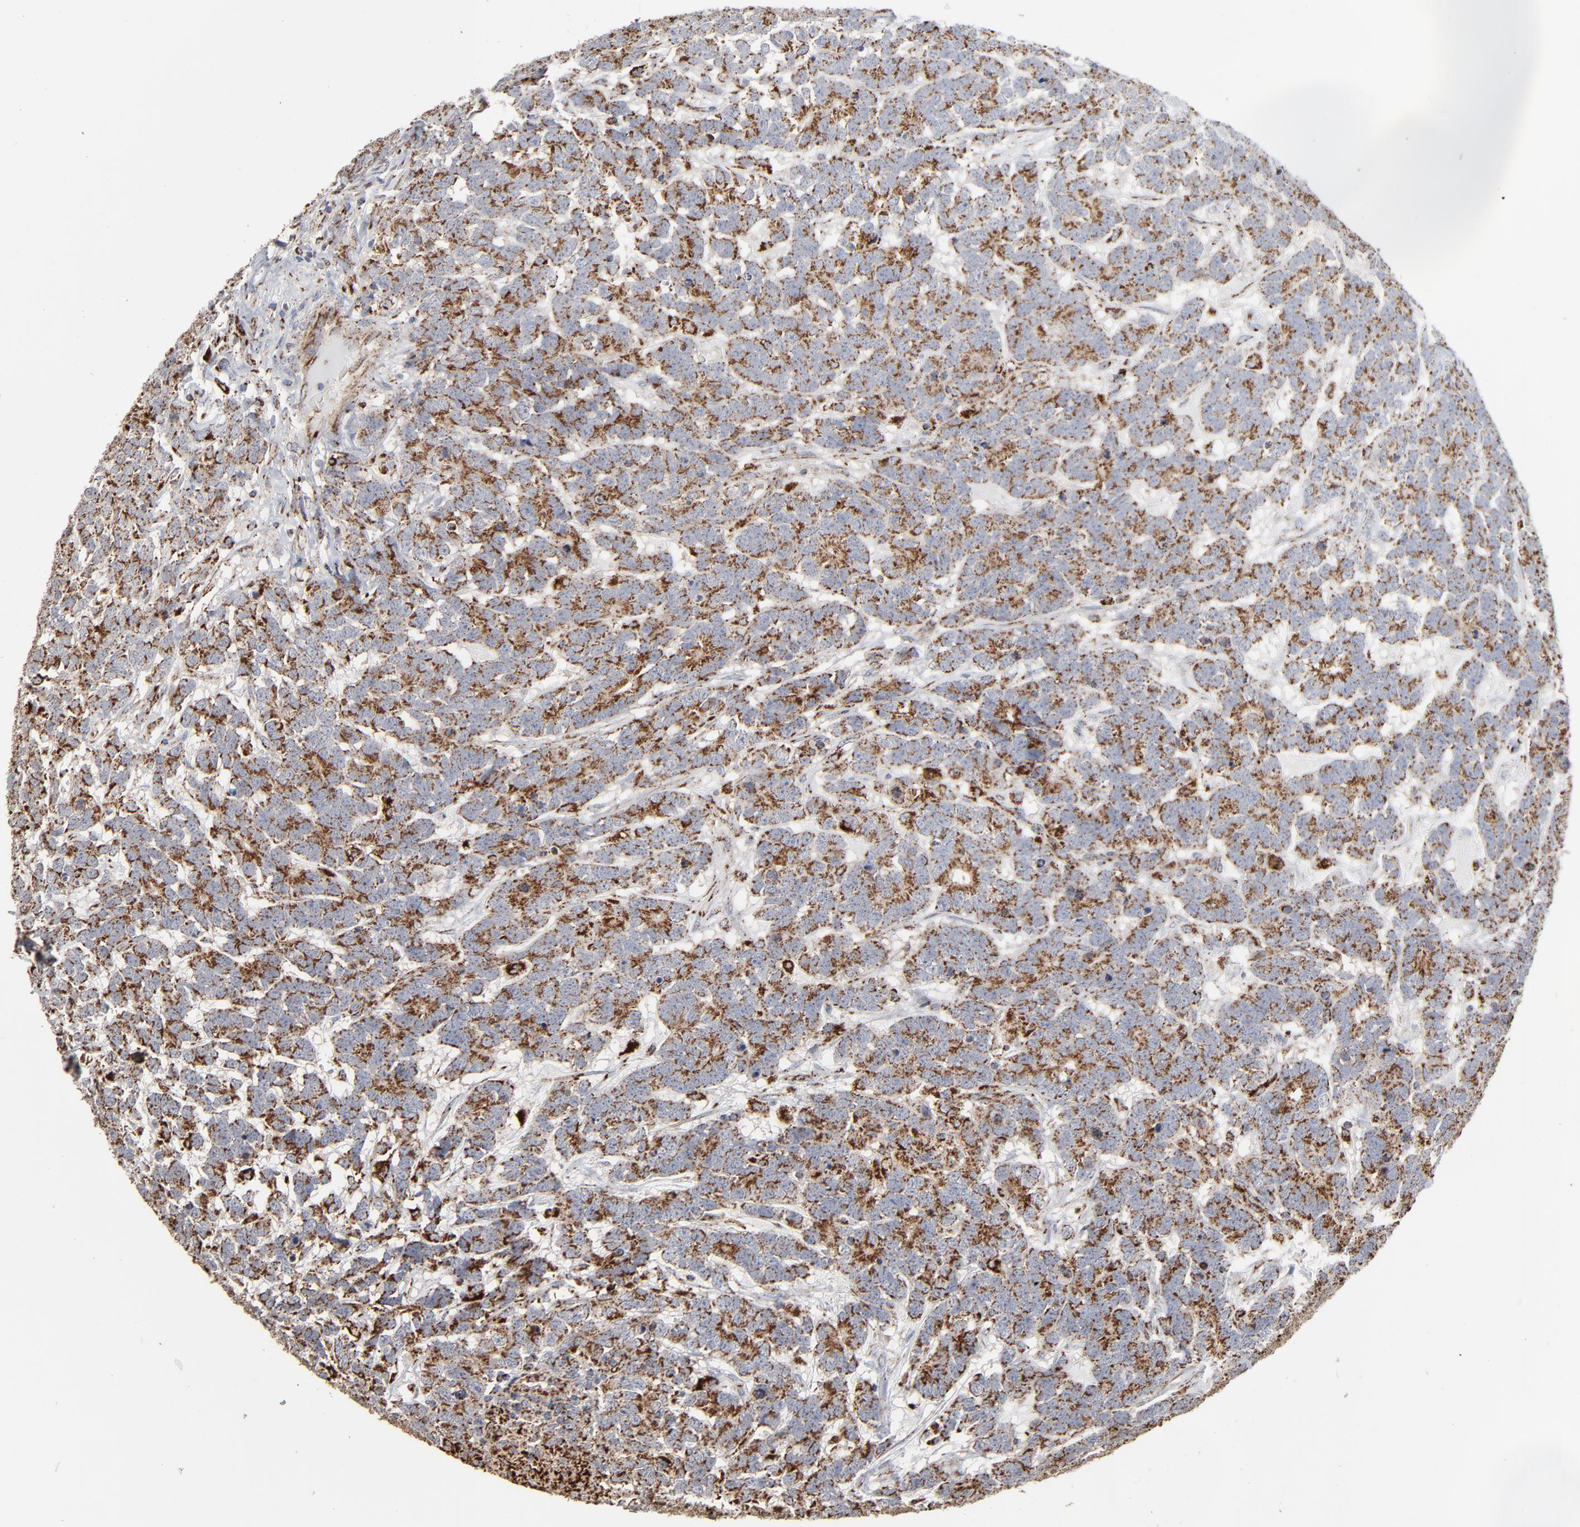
{"staining": {"intensity": "strong", "quantity": ">75%", "location": "cytoplasmic/membranous"}, "tissue": "testis cancer", "cell_type": "Tumor cells", "image_type": "cancer", "snomed": [{"axis": "morphology", "description": "Carcinoma, Embryonal, NOS"}, {"axis": "topography", "description": "Testis"}], "caption": "An immunohistochemistry image of neoplastic tissue is shown. Protein staining in brown shows strong cytoplasmic/membranous positivity in testis cancer within tumor cells.", "gene": "UQCRC1", "patient": {"sex": "male", "age": 26}}